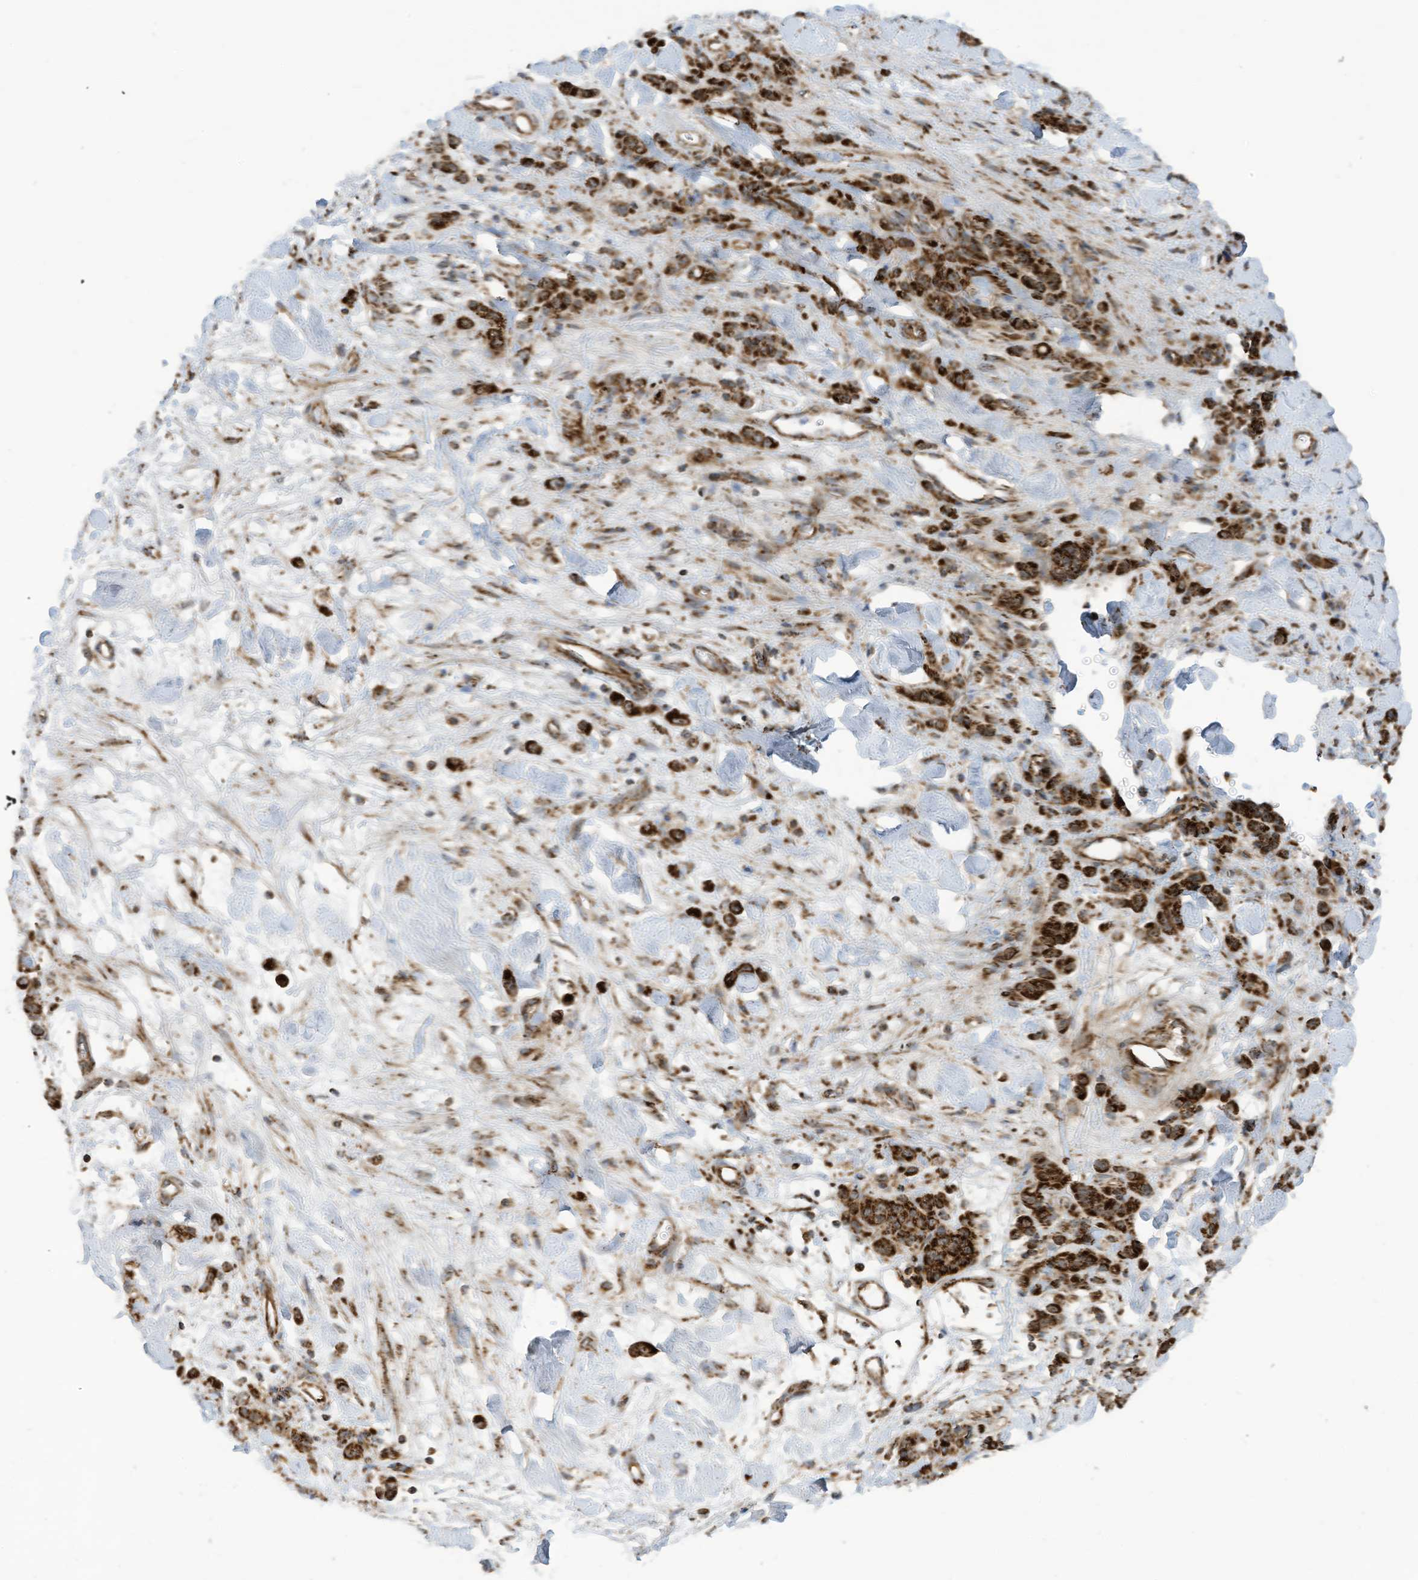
{"staining": {"intensity": "strong", "quantity": ">75%", "location": "cytoplasmic/membranous"}, "tissue": "stomach cancer", "cell_type": "Tumor cells", "image_type": "cancer", "snomed": [{"axis": "morphology", "description": "Normal tissue, NOS"}, {"axis": "morphology", "description": "Adenocarcinoma, NOS"}, {"axis": "topography", "description": "Stomach"}], "caption": "DAB (3,3'-diaminobenzidine) immunohistochemical staining of human stomach cancer (adenocarcinoma) reveals strong cytoplasmic/membranous protein staining in approximately >75% of tumor cells.", "gene": "COX10", "patient": {"sex": "male", "age": 82}}